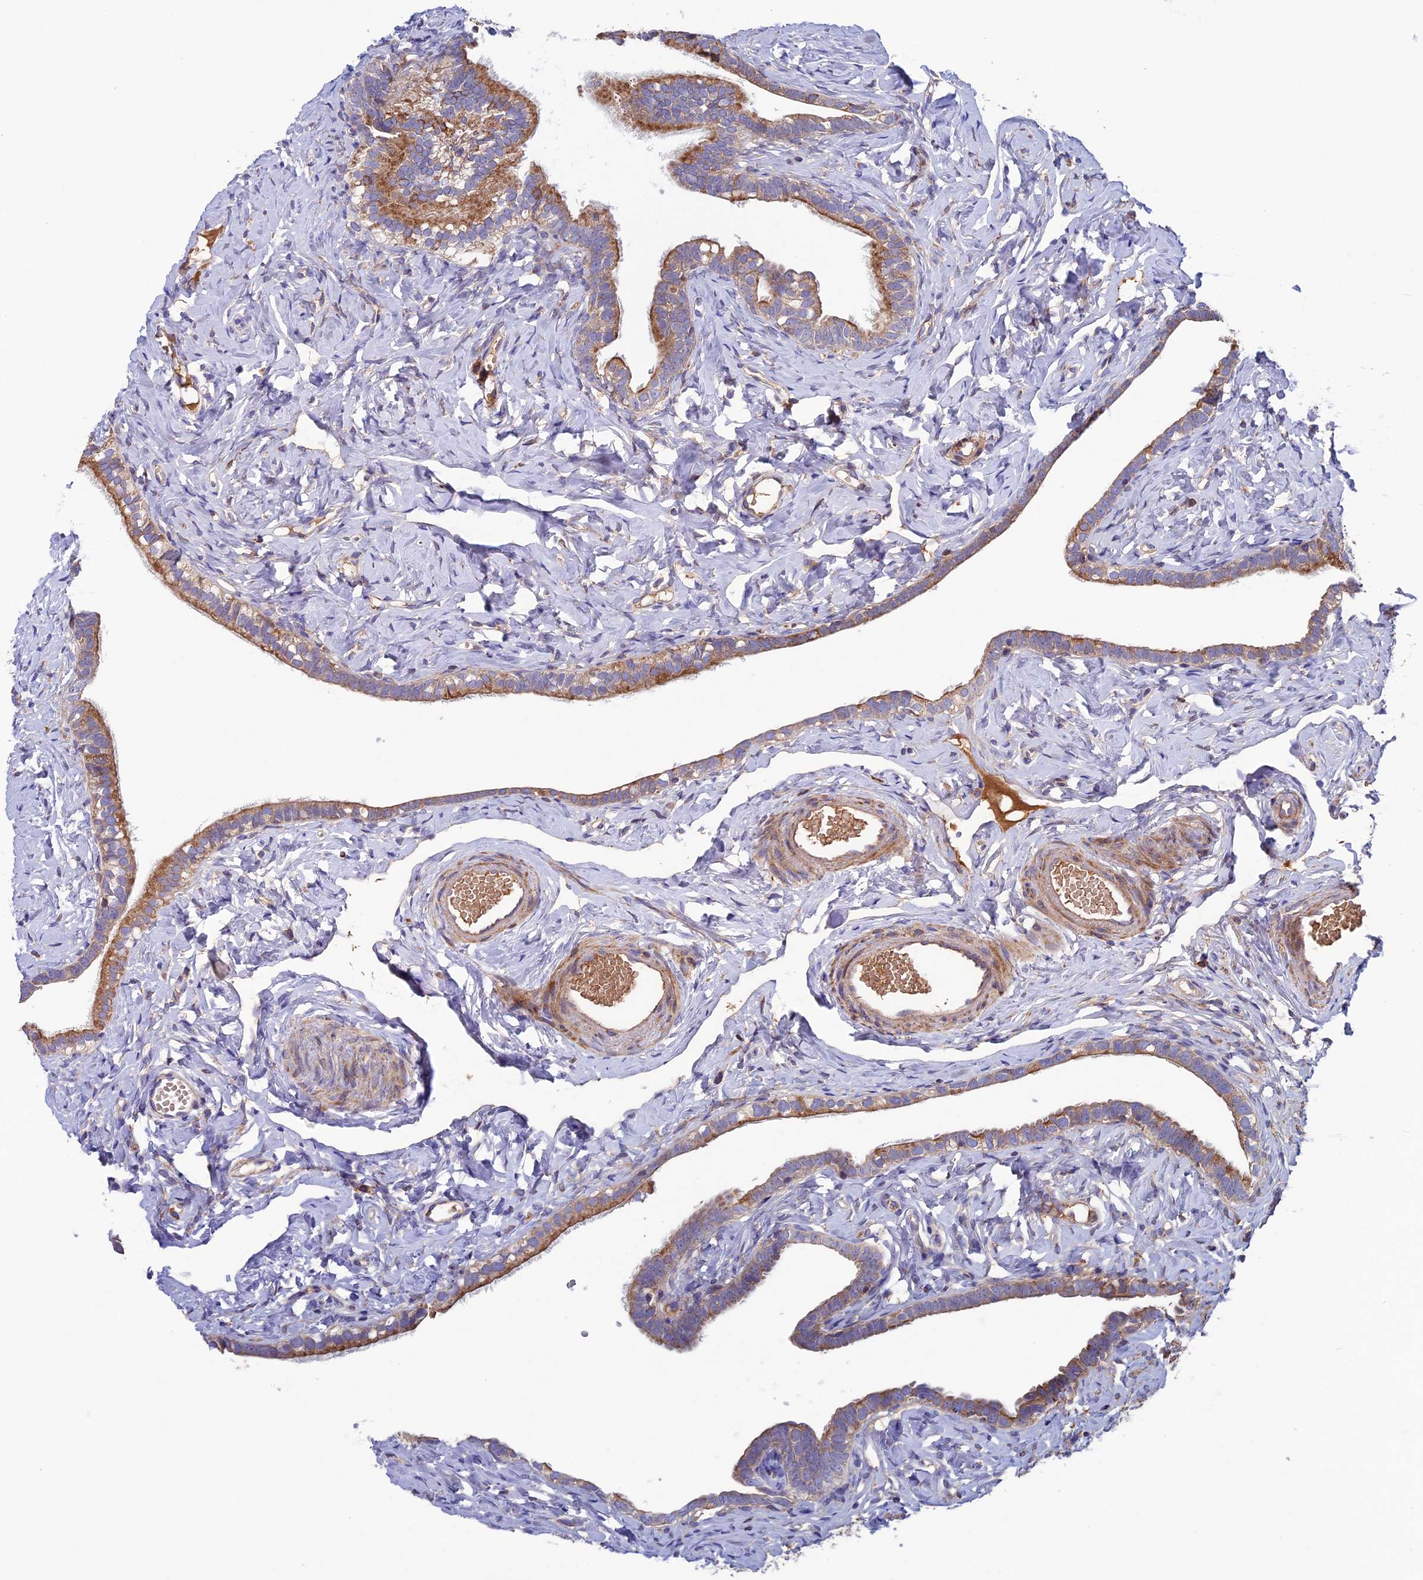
{"staining": {"intensity": "moderate", "quantity": ">75%", "location": "cytoplasmic/membranous"}, "tissue": "fallopian tube", "cell_type": "Glandular cells", "image_type": "normal", "snomed": [{"axis": "morphology", "description": "Normal tissue, NOS"}, {"axis": "topography", "description": "Fallopian tube"}], "caption": "Moderate cytoplasmic/membranous protein staining is appreciated in approximately >75% of glandular cells in fallopian tube. Using DAB (brown) and hematoxylin (blue) stains, captured at high magnification using brightfield microscopy.", "gene": "SLC15A5", "patient": {"sex": "female", "age": 66}}